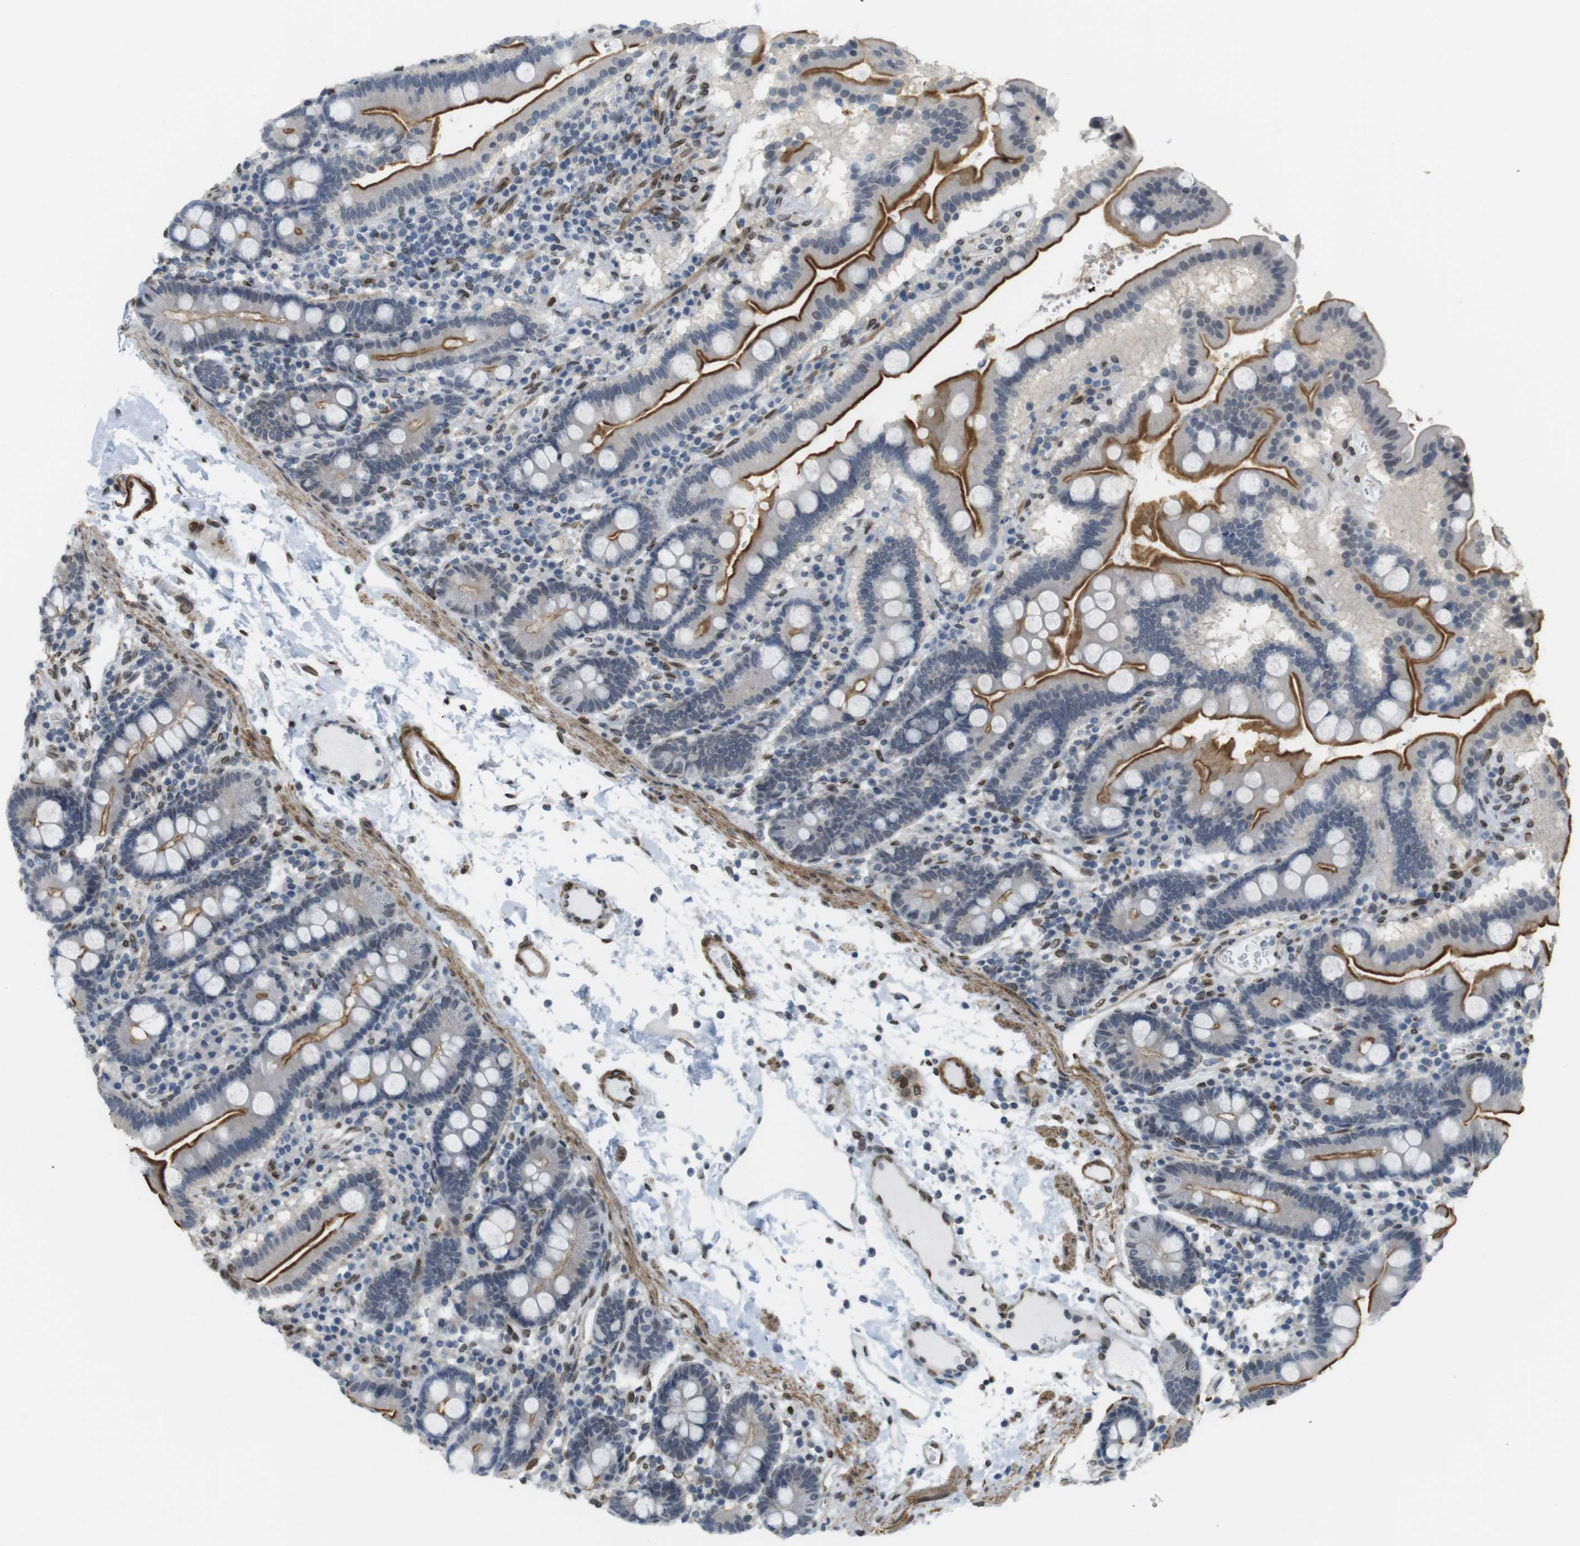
{"staining": {"intensity": "strong", "quantity": "25%-75%", "location": "cytoplasmic/membranous"}, "tissue": "duodenum", "cell_type": "Glandular cells", "image_type": "normal", "snomed": [{"axis": "morphology", "description": "Normal tissue, NOS"}, {"axis": "topography", "description": "Duodenum"}], "caption": "Strong cytoplasmic/membranous expression is identified in approximately 25%-75% of glandular cells in normal duodenum. (DAB (3,3'-diaminobenzidine) IHC with brightfield microscopy, high magnification).", "gene": "ARL6IP6", "patient": {"sex": "male", "age": 50}}